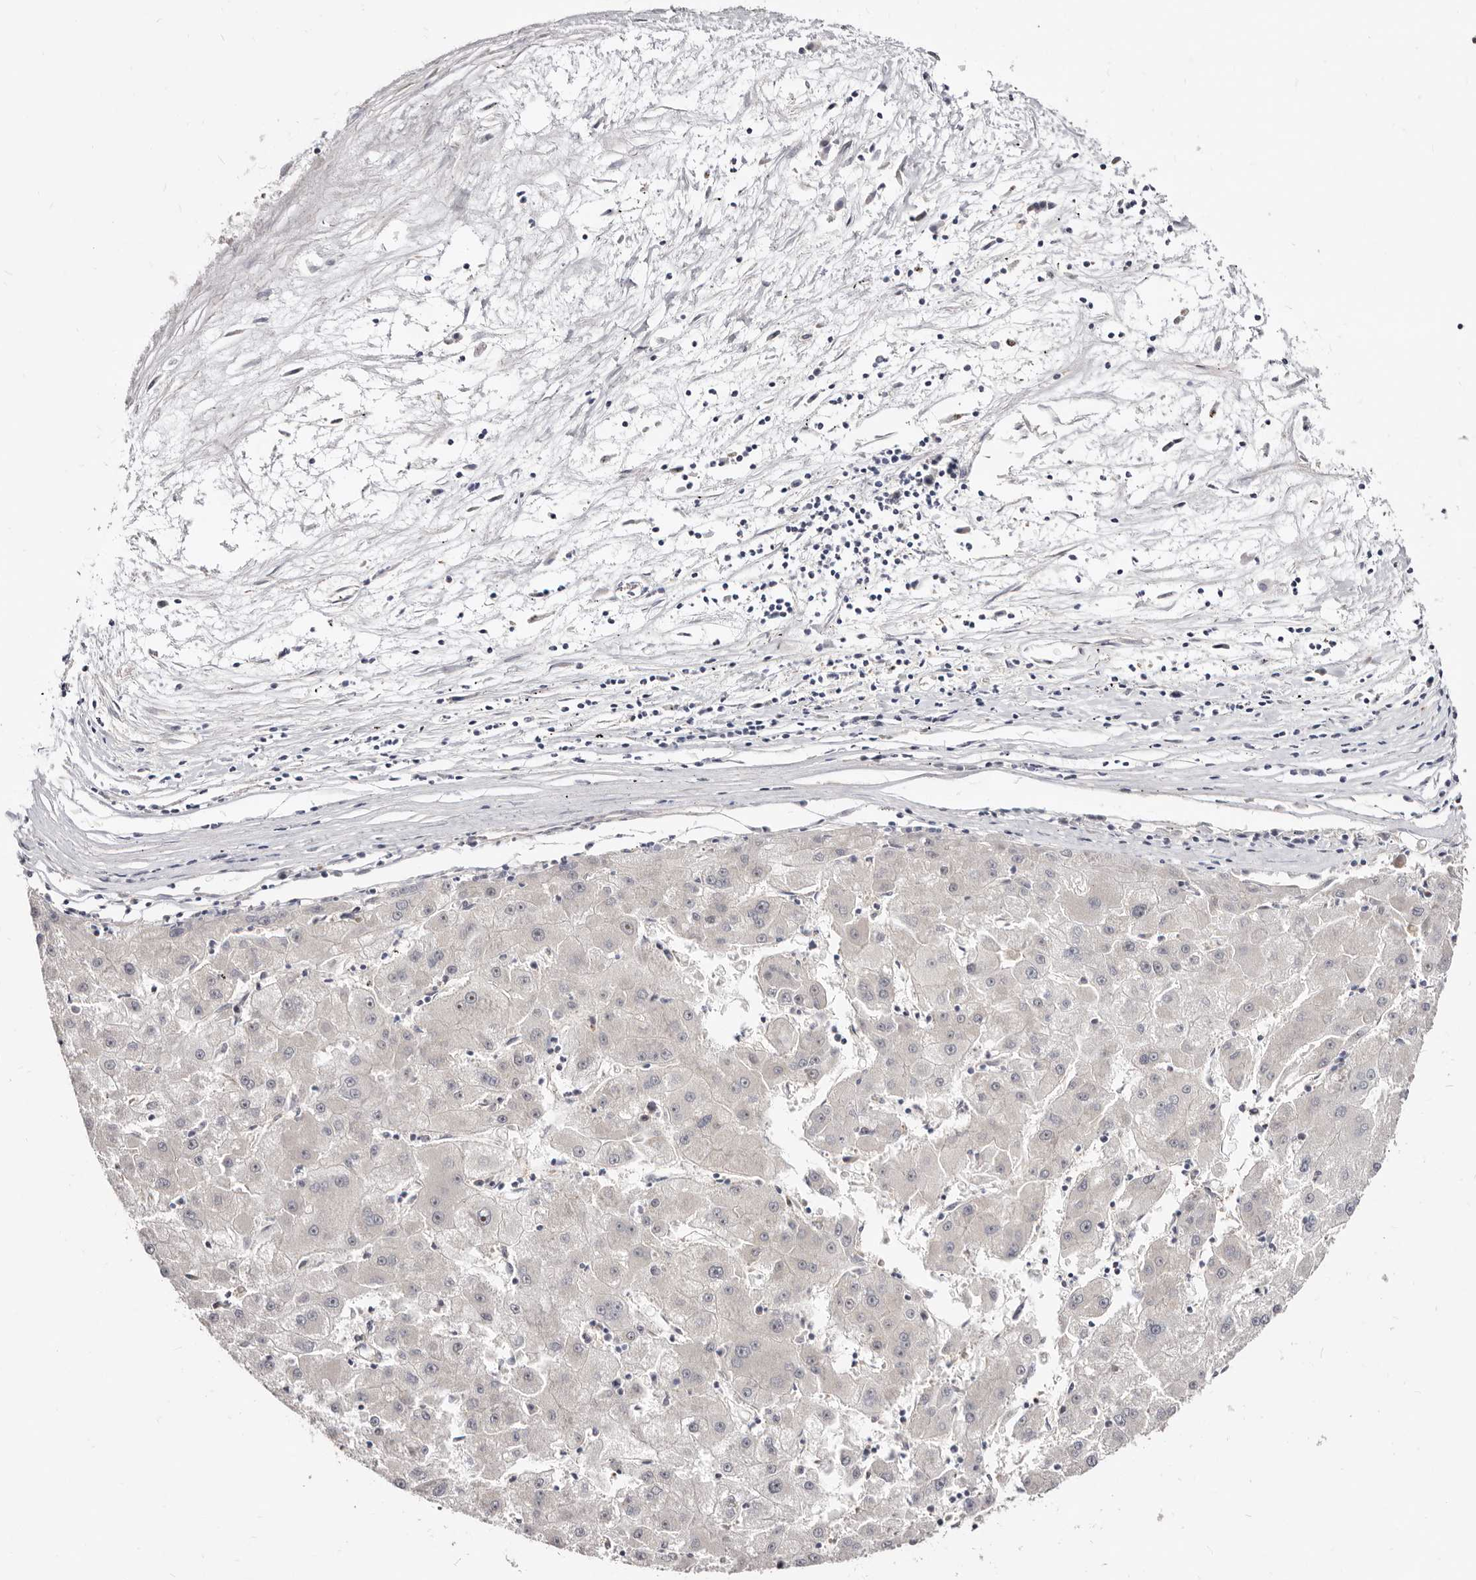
{"staining": {"intensity": "negative", "quantity": "none", "location": "none"}, "tissue": "liver cancer", "cell_type": "Tumor cells", "image_type": "cancer", "snomed": [{"axis": "morphology", "description": "Carcinoma, Hepatocellular, NOS"}, {"axis": "topography", "description": "Liver"}], "caption": "This is an IHC histopathology image of liver cancer. There is no expression in tumor cells.", "gene": "GPATCH4", "patient": {"sex": "male", "age": 72}}